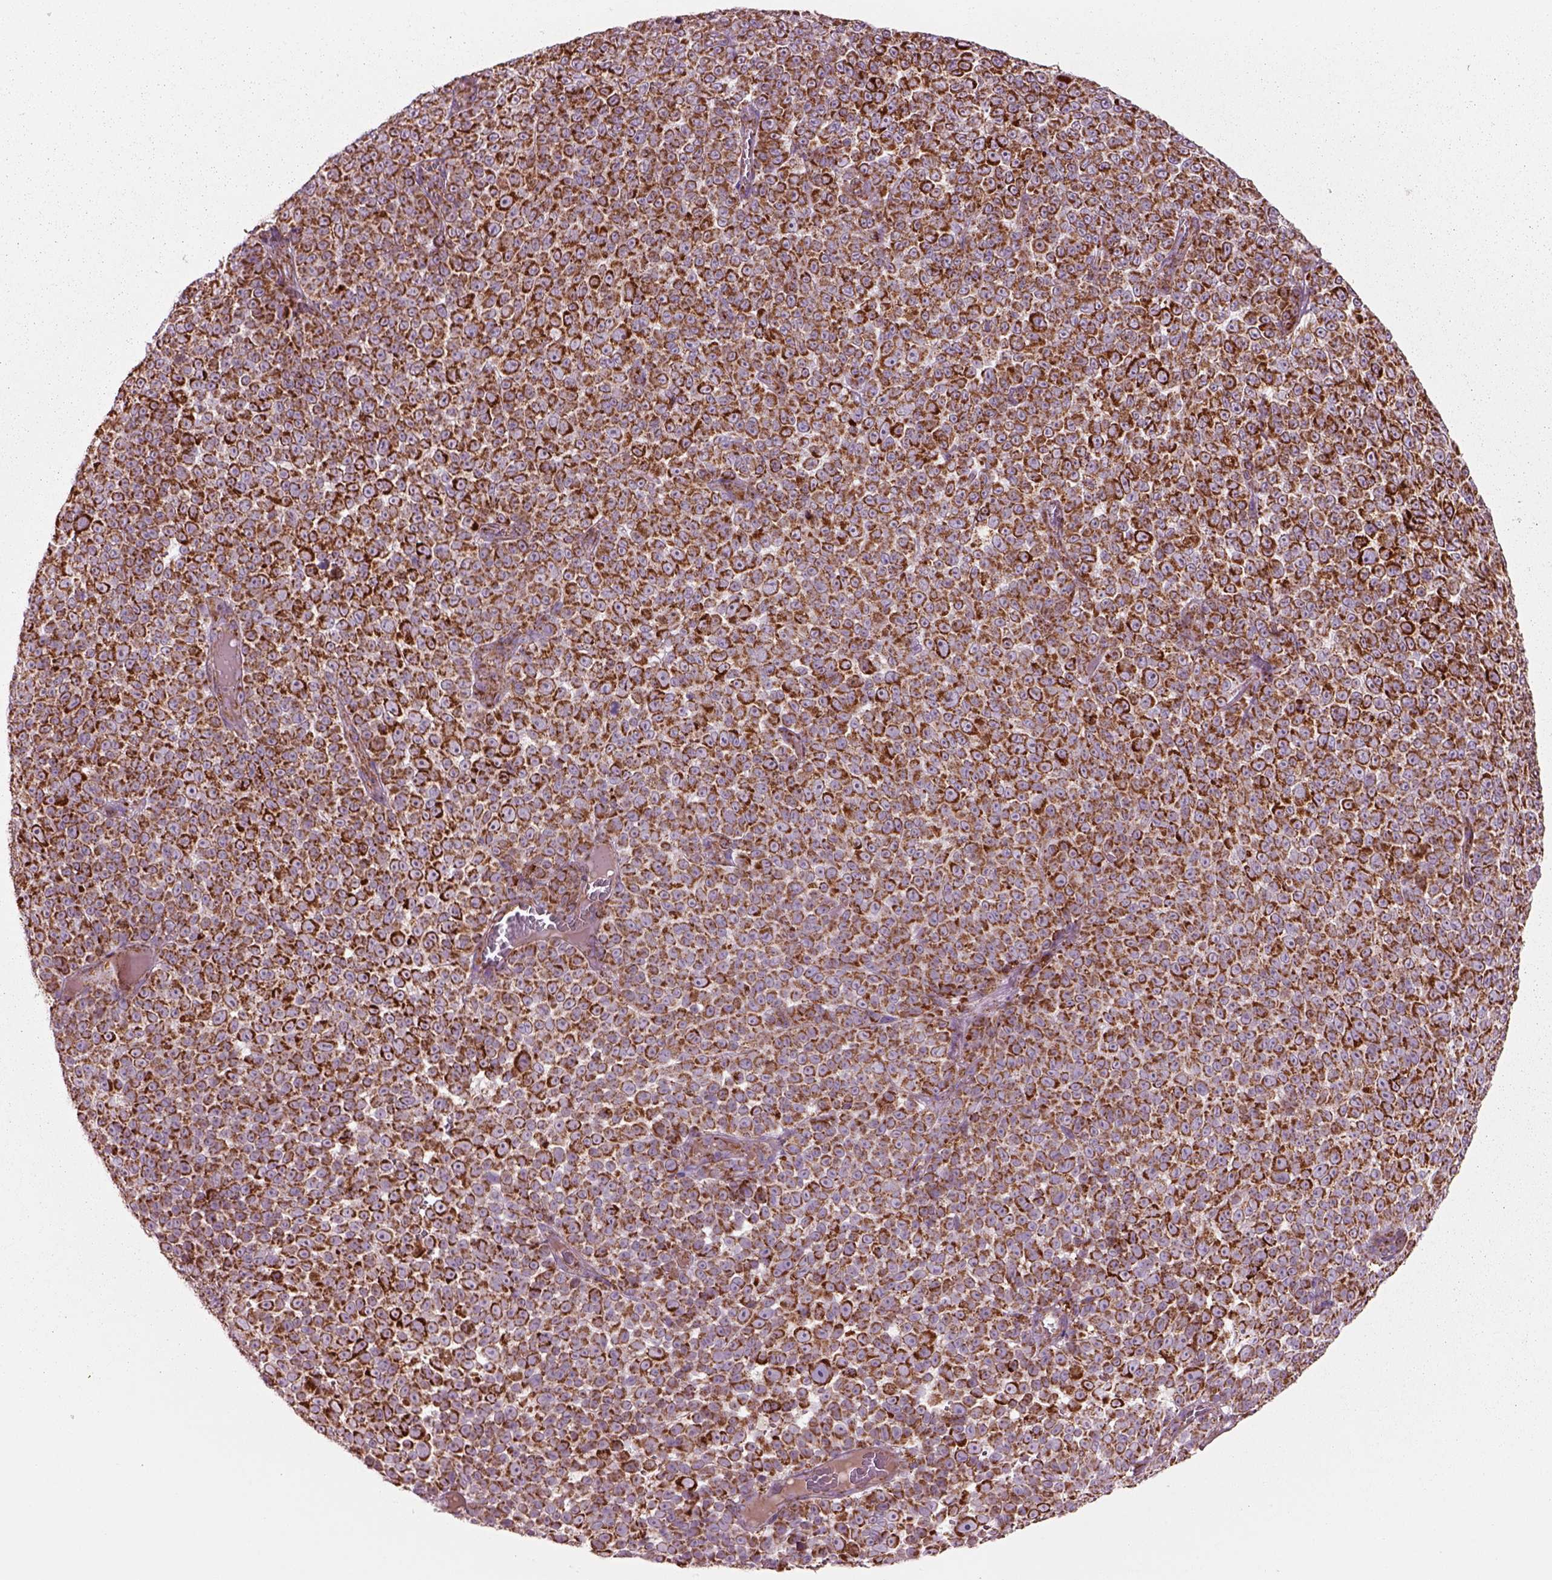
{"staining": {"intensity": "strong", "quantity": ">75%", "location": "cytoplasmic/membranous"}, "tissue": "melanoma", "cell_type": "Tumor cells", "image_type": "cancer", "snomed": [{"axis": "morphology", "description": "Malignant melanoma, NOS"}, {"axis": "topography", "description": "Skin"}], "caption": "Malignant melanoma stained for a protein demonstrates strong cytoplasmic/membranous positivity in tumor cells.", "gene": "SLC25A24", "patient": {"sex": "female", "age": 95}}